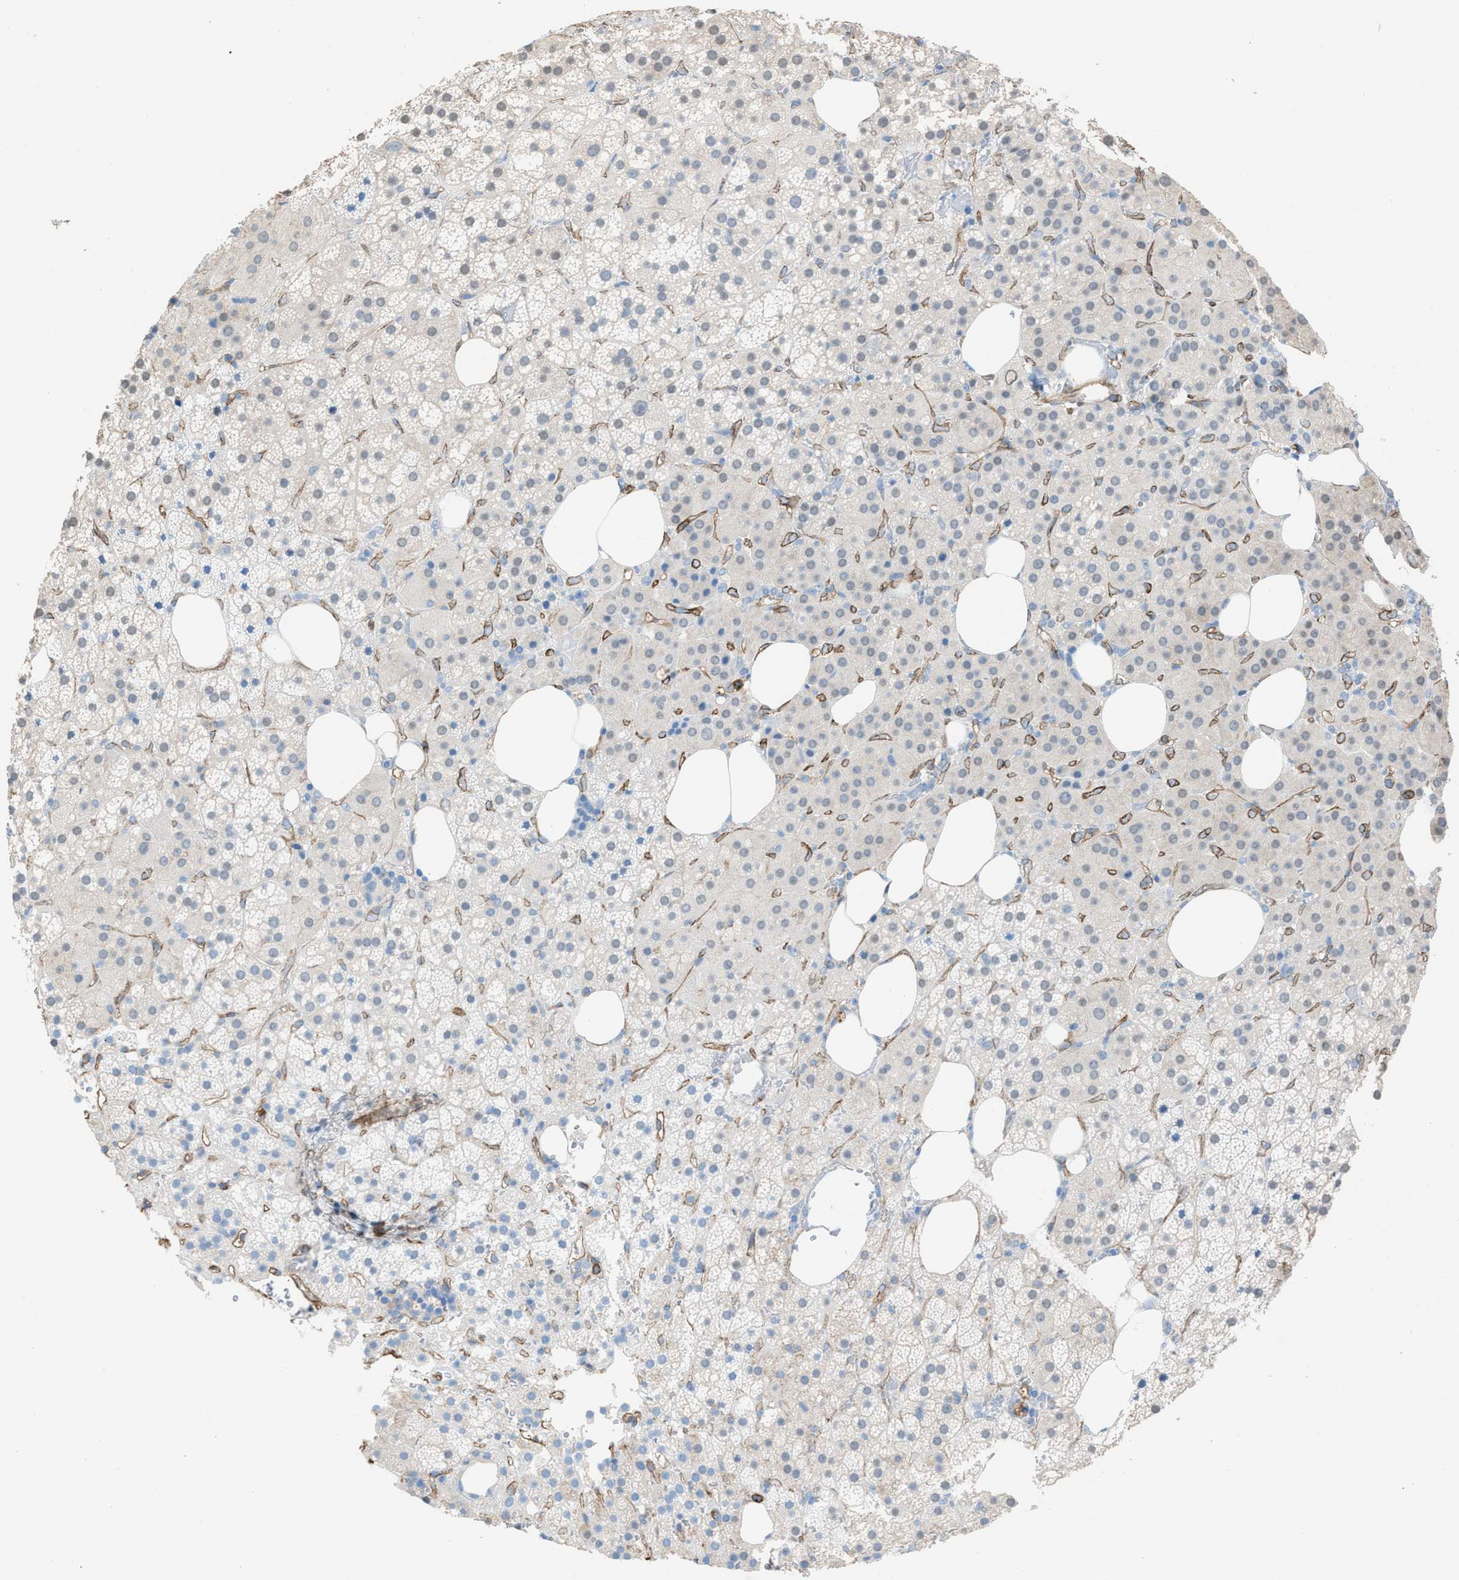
{"staining": {"intensity": "negative", "quantity": "none", "location": "none"}, "tissue": "adrenal gland", "cell_type": "Glandular cells", "image_type": "normal", "snomed": [{"axis": "morphology", "description": "Normal tissue, NOS"}, {"axis": "topography", "description": "Adrenal gland"}], "caption": "Glandular cells show no significant protein positivity in unremarkable adrenal gland.", "gene": "DYSF", "patient": {"sex": "female", "age": 59}}